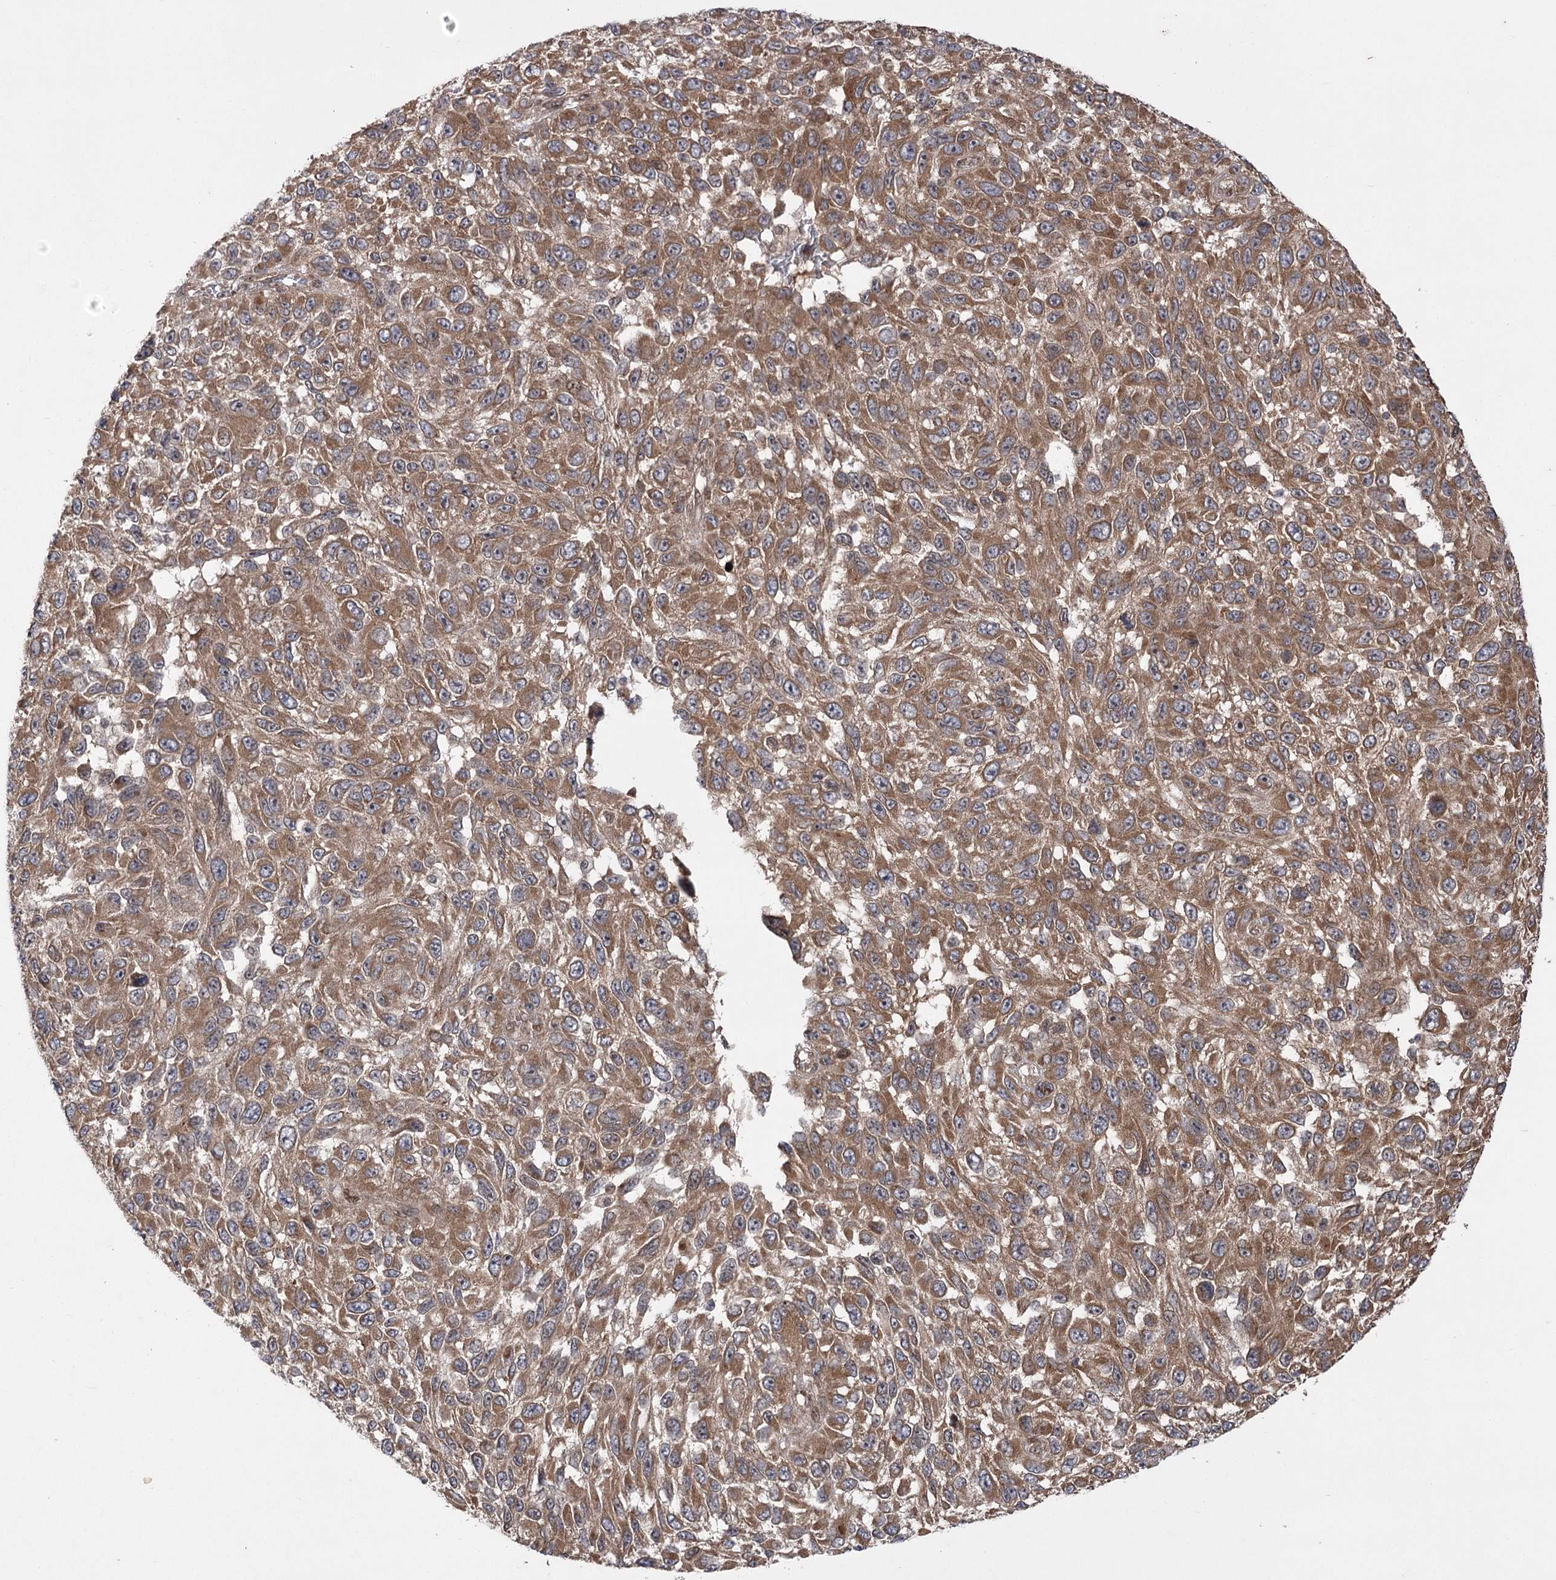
{"staining": {"intensity": "moderate", "quantity": ">75%", "location": "cytoplasmic/membranous"}, "tissue": "melanoma", "cell_type": "Tumor cells", "image_type": "cancer", "snomed": [{"axis": "morphology", "description": "Malignant melanoma, NOS"}, {"axis": "topography", "description": "Skin"}], "caption": "This is an image of immunohistochemistry staining of melanoma, which shows moderate staining in the cytoplasmic/membranous of tumor cells.", "gene": "TENM2", "patient": {"sex": "female", "age": 96}}